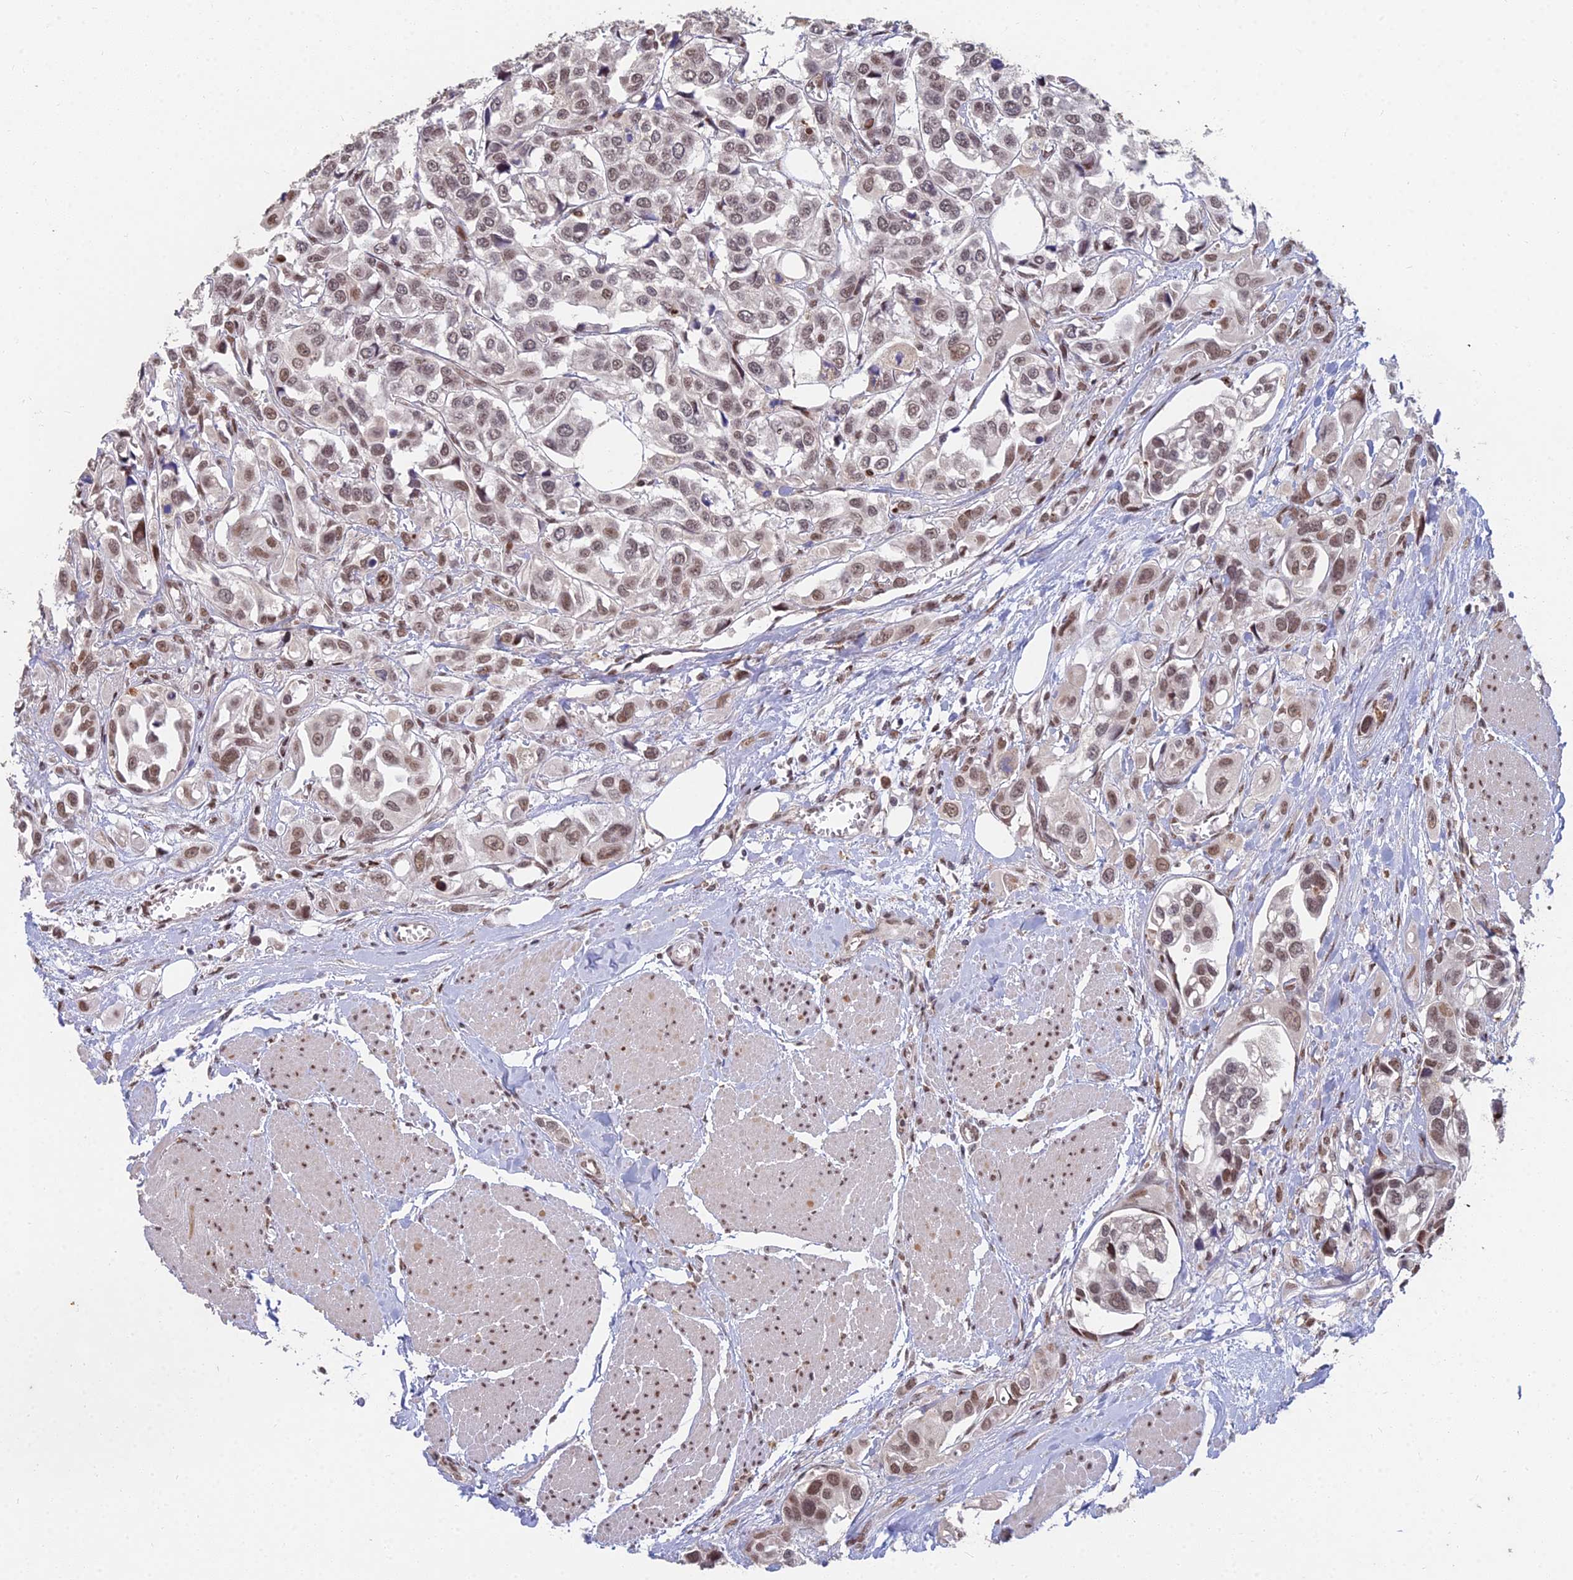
{"staining": {"intensity": "moderate", "quantity": ">75%", "location": "nuclear"}, "tissue": "urothelial cancer", "cell_type": "Tumor cells", "image_type": "cancer", "snomed": [{"axis": "morphology", "description": "Urothelial carcinoma, High grade"}, {"axis": "topography", "description": "Urinary bladder"}], "caption": "Urothelial carcinoma (high-grade) stained with DAB (3,3'-diaminobenzidine) immunohistochemistry demonstrates medium levels of moderate nuclear expression in approximately >75% of tumor cells.", "gene": "ABHD17A", "patient": {"sex": "male", "age": 67}}